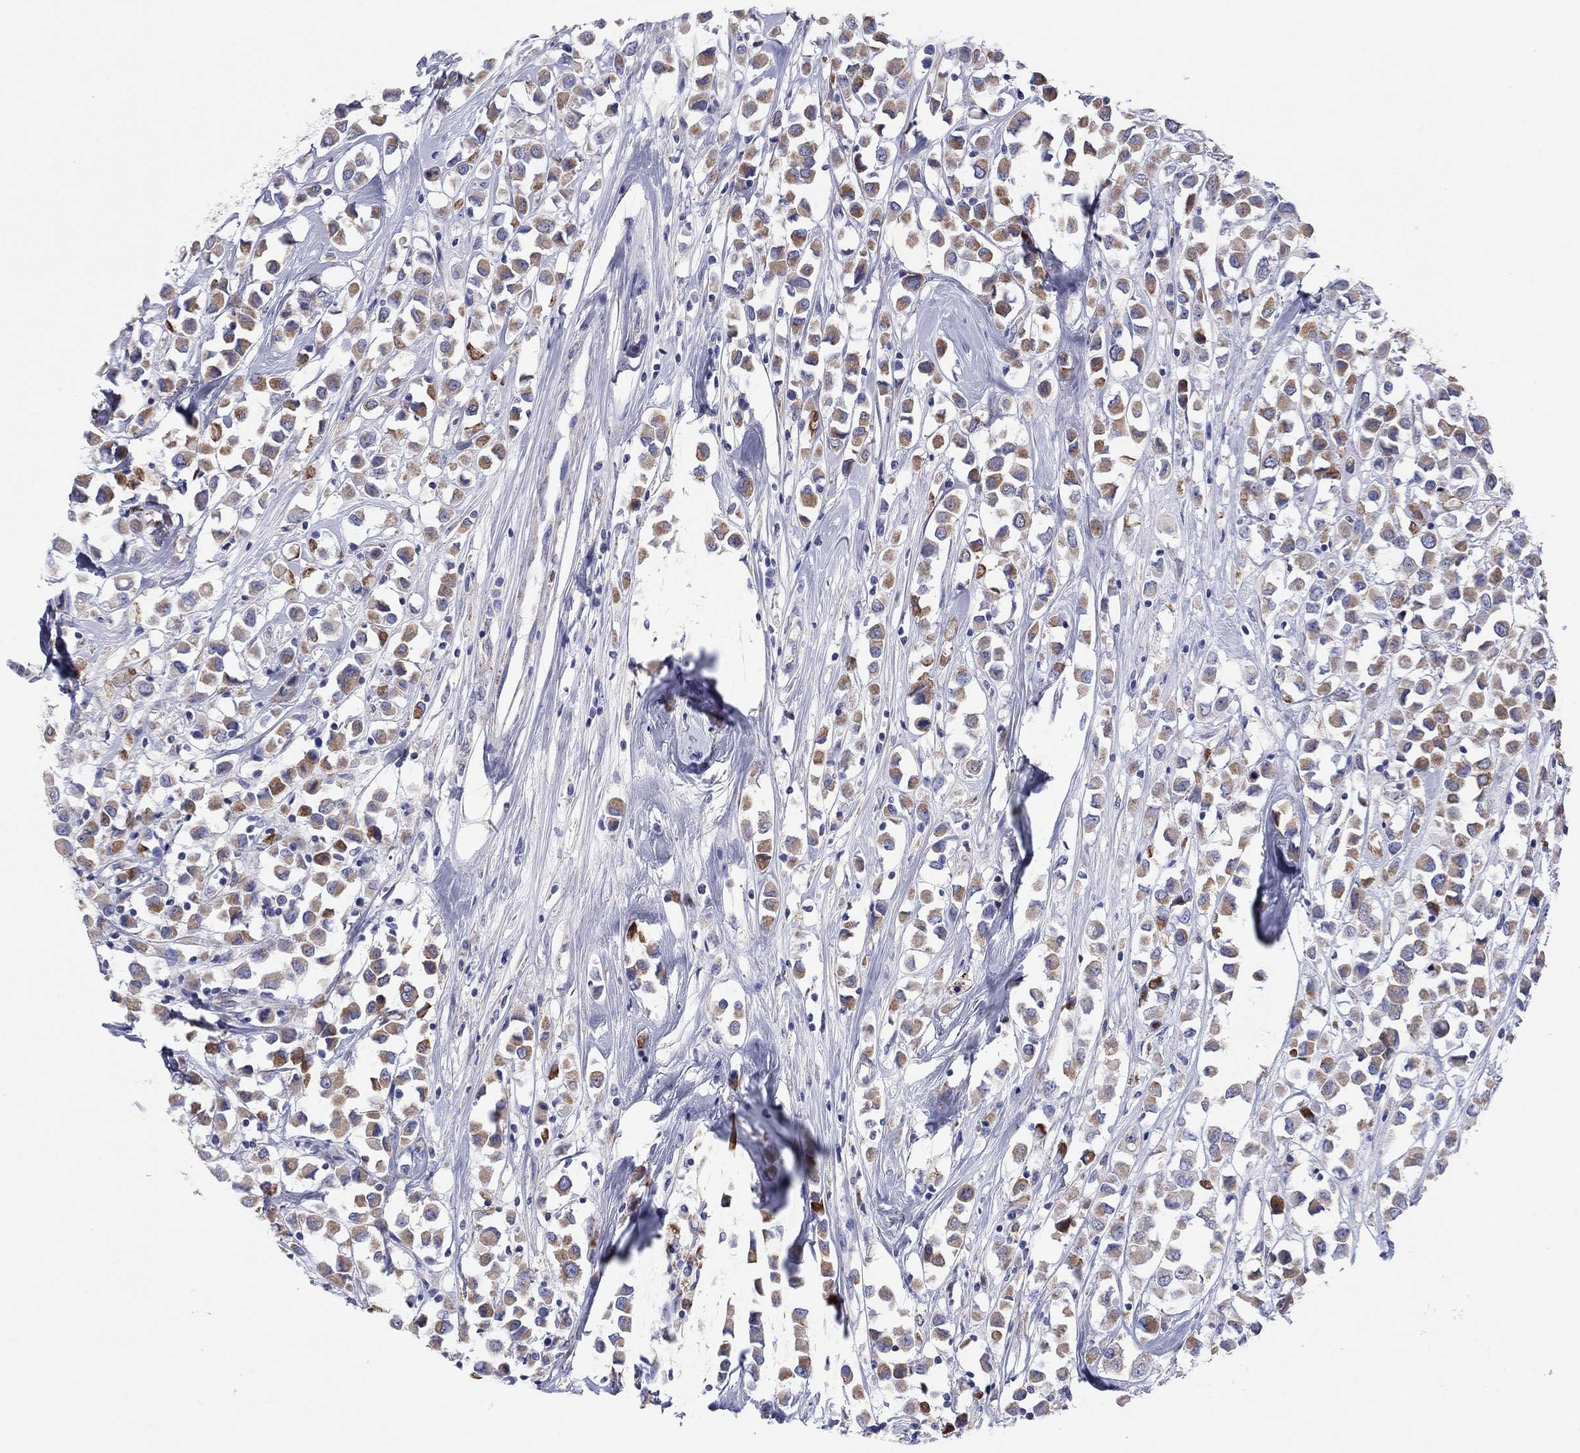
{"staining": {"intensity": "moderate", "quantity": ">75%", "location": "cytoplasmic/membranous"}, "tissue": "breast cancer", "cell_type": "Tumor cells", "image_type": "cancer", "snomed": [{"axis": "morphology", "description": "Duct carcinoma"}, {"axis": "topography", "description": "Breast"}], "caption": "DAB (3,3'-diaminobenzidine) immunohistochemical staining of human breast cancer (intraductal carcinoma) reveals moderate cytoplasmic/membranous protein positivity in approximately >75% of tumor cells.", "gene": "MGST3", "patient": {"sex": "female", "age": 61}}